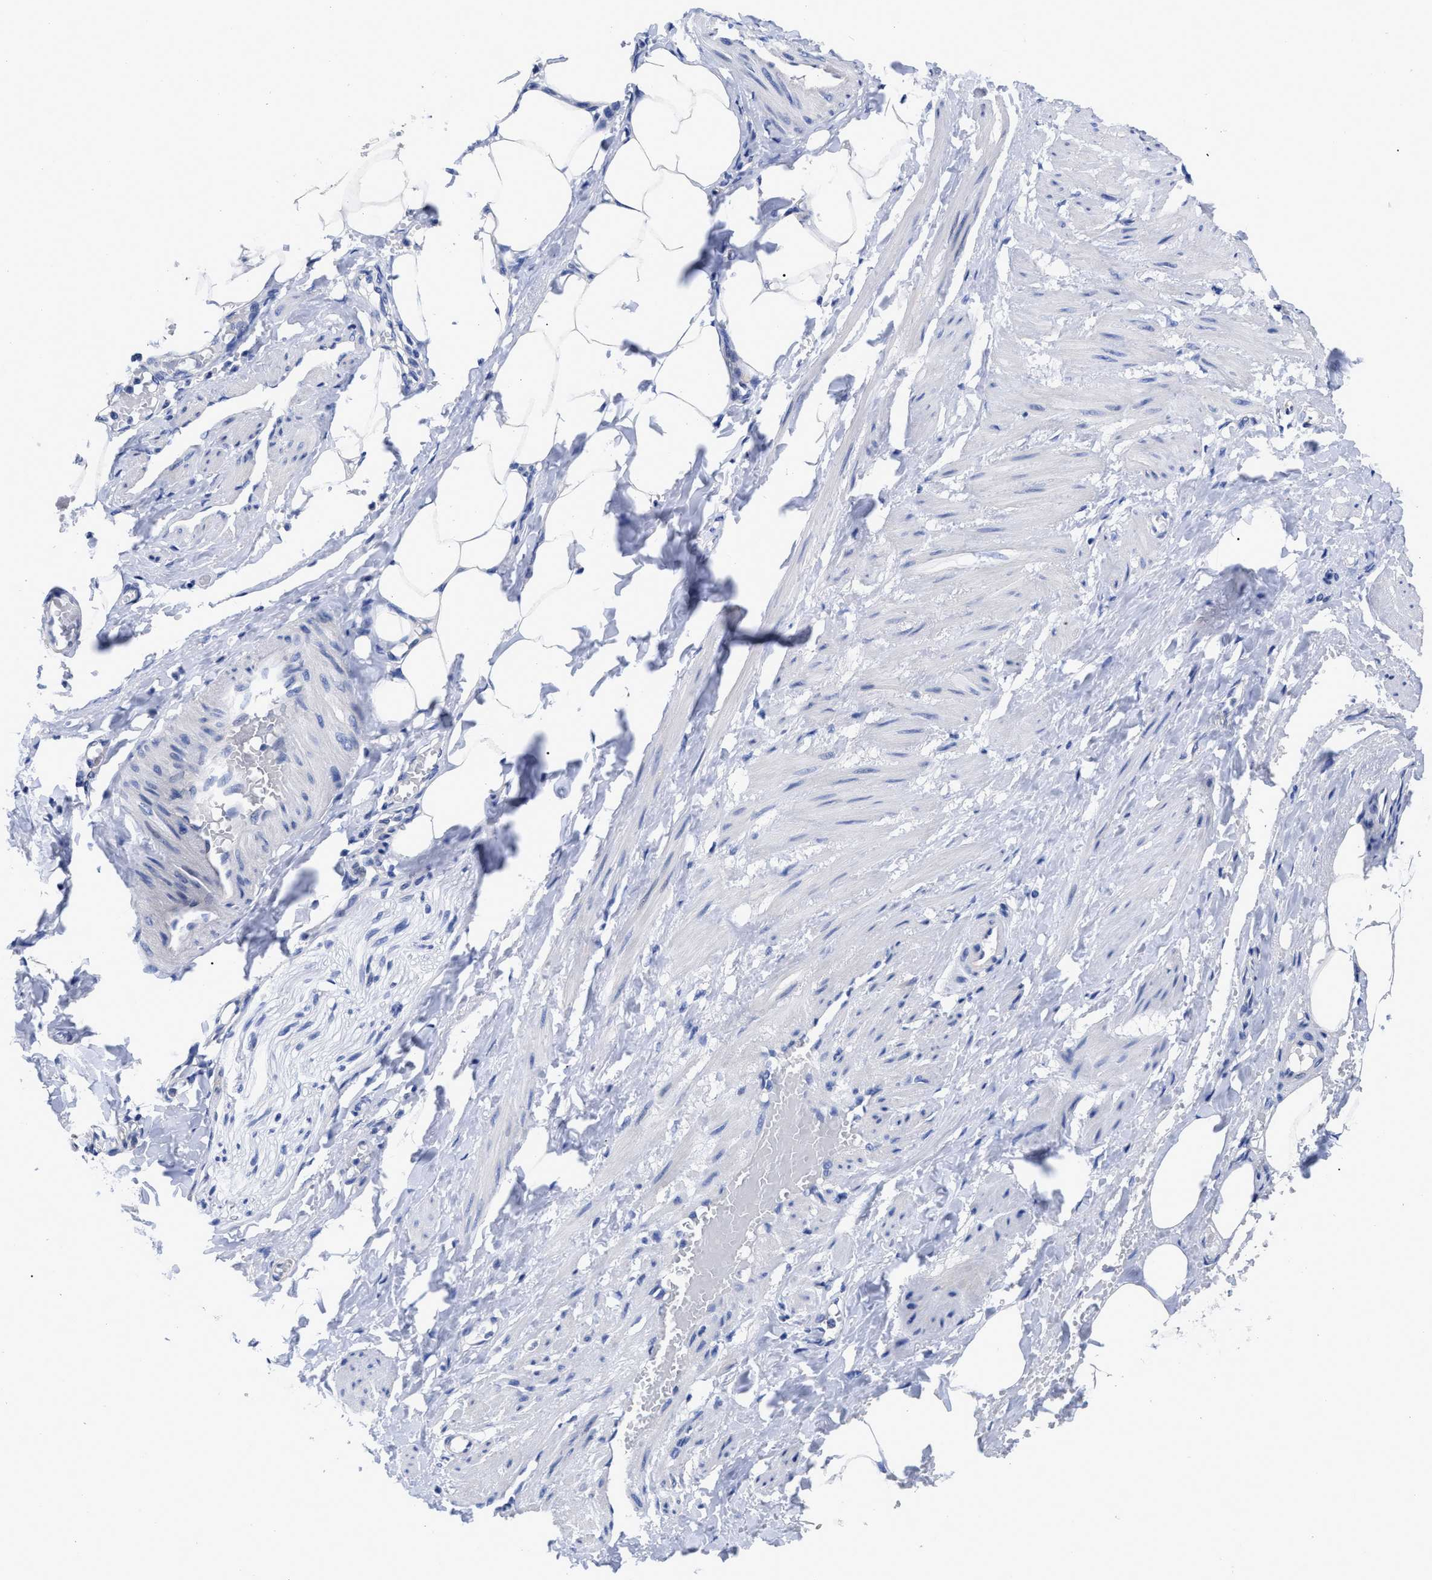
{"staining": {"intensity": "negative", "quantity": "none", "location": "none"}, "tissue": "adipose tissue", "cell_type": "Adipocytes", "image_type": "normal", "snomed": [{"axis": "morphology", "description": "Normal tissue, NOS"}, {"axis": "topography", "description": "Soft tissue"}, {"axis": "topography", "description": "Vascular tissue"}], "caption": "A micrograph of adipose tissue stained for a protein shows no brown staining in adipocytes. (DAB (3,3'-diaminobenzidine) immunohistochemistry, high magnification).", "gene": "IRAG2", "patient": {"sex": "female", "age": 35}}